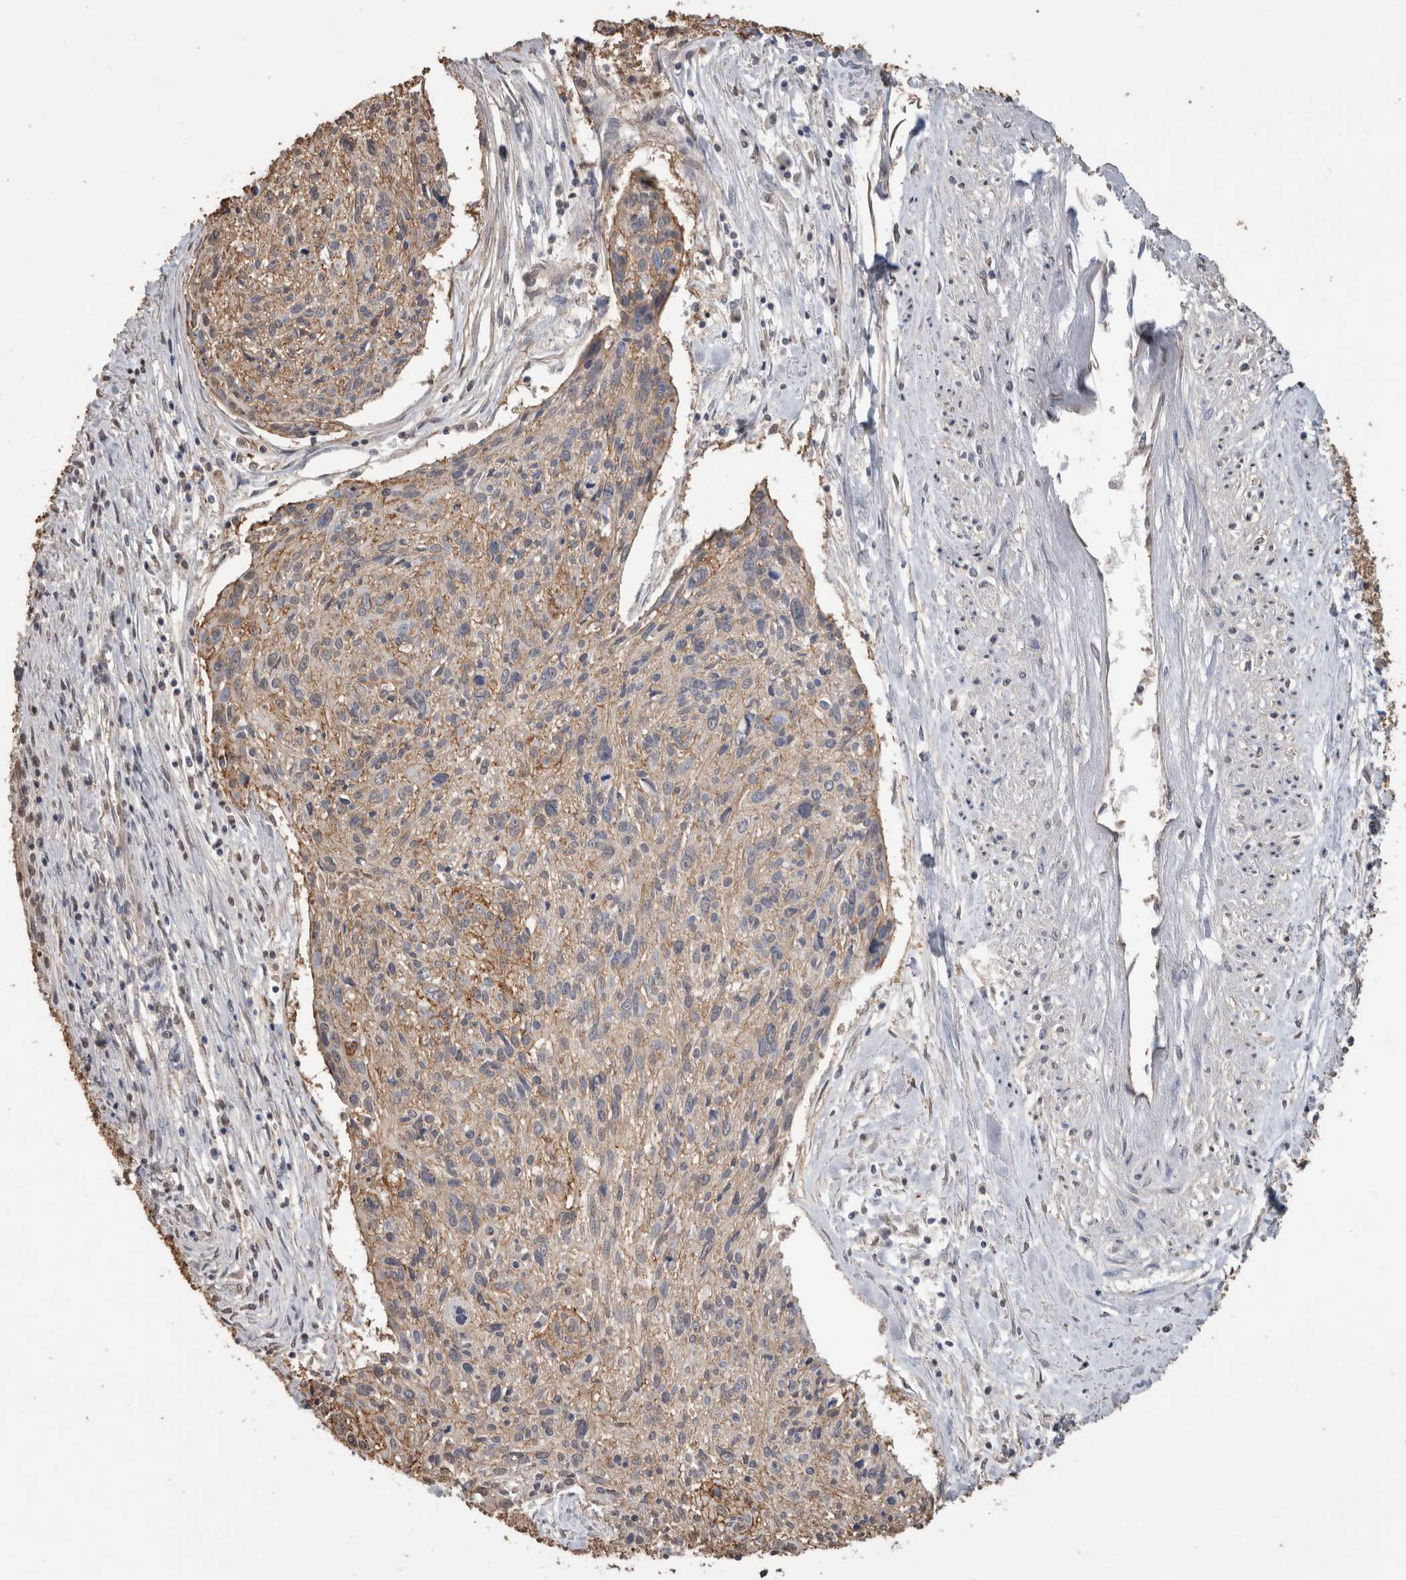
{"staining": {"intensity": "weak", "quantity": "25%-75%", "location": "cytoplasmic/membranous"}, "tissue": "cervical cancer", "cell_type": "Tumor cells", "image_type": "cancer", "snomed": [{"axis": "morphology", "description": "Squamous cell carcinoma, NOS"}, {"axis": "topography", "description": "Cervix"}], "caption": "Weak cytoplasmic/membranous positivity is seen in approximately 25%-75% of tumor cells in cervical cancer.", "gene": "S100A10", "patient": {"sex": "female", "age": 51}}